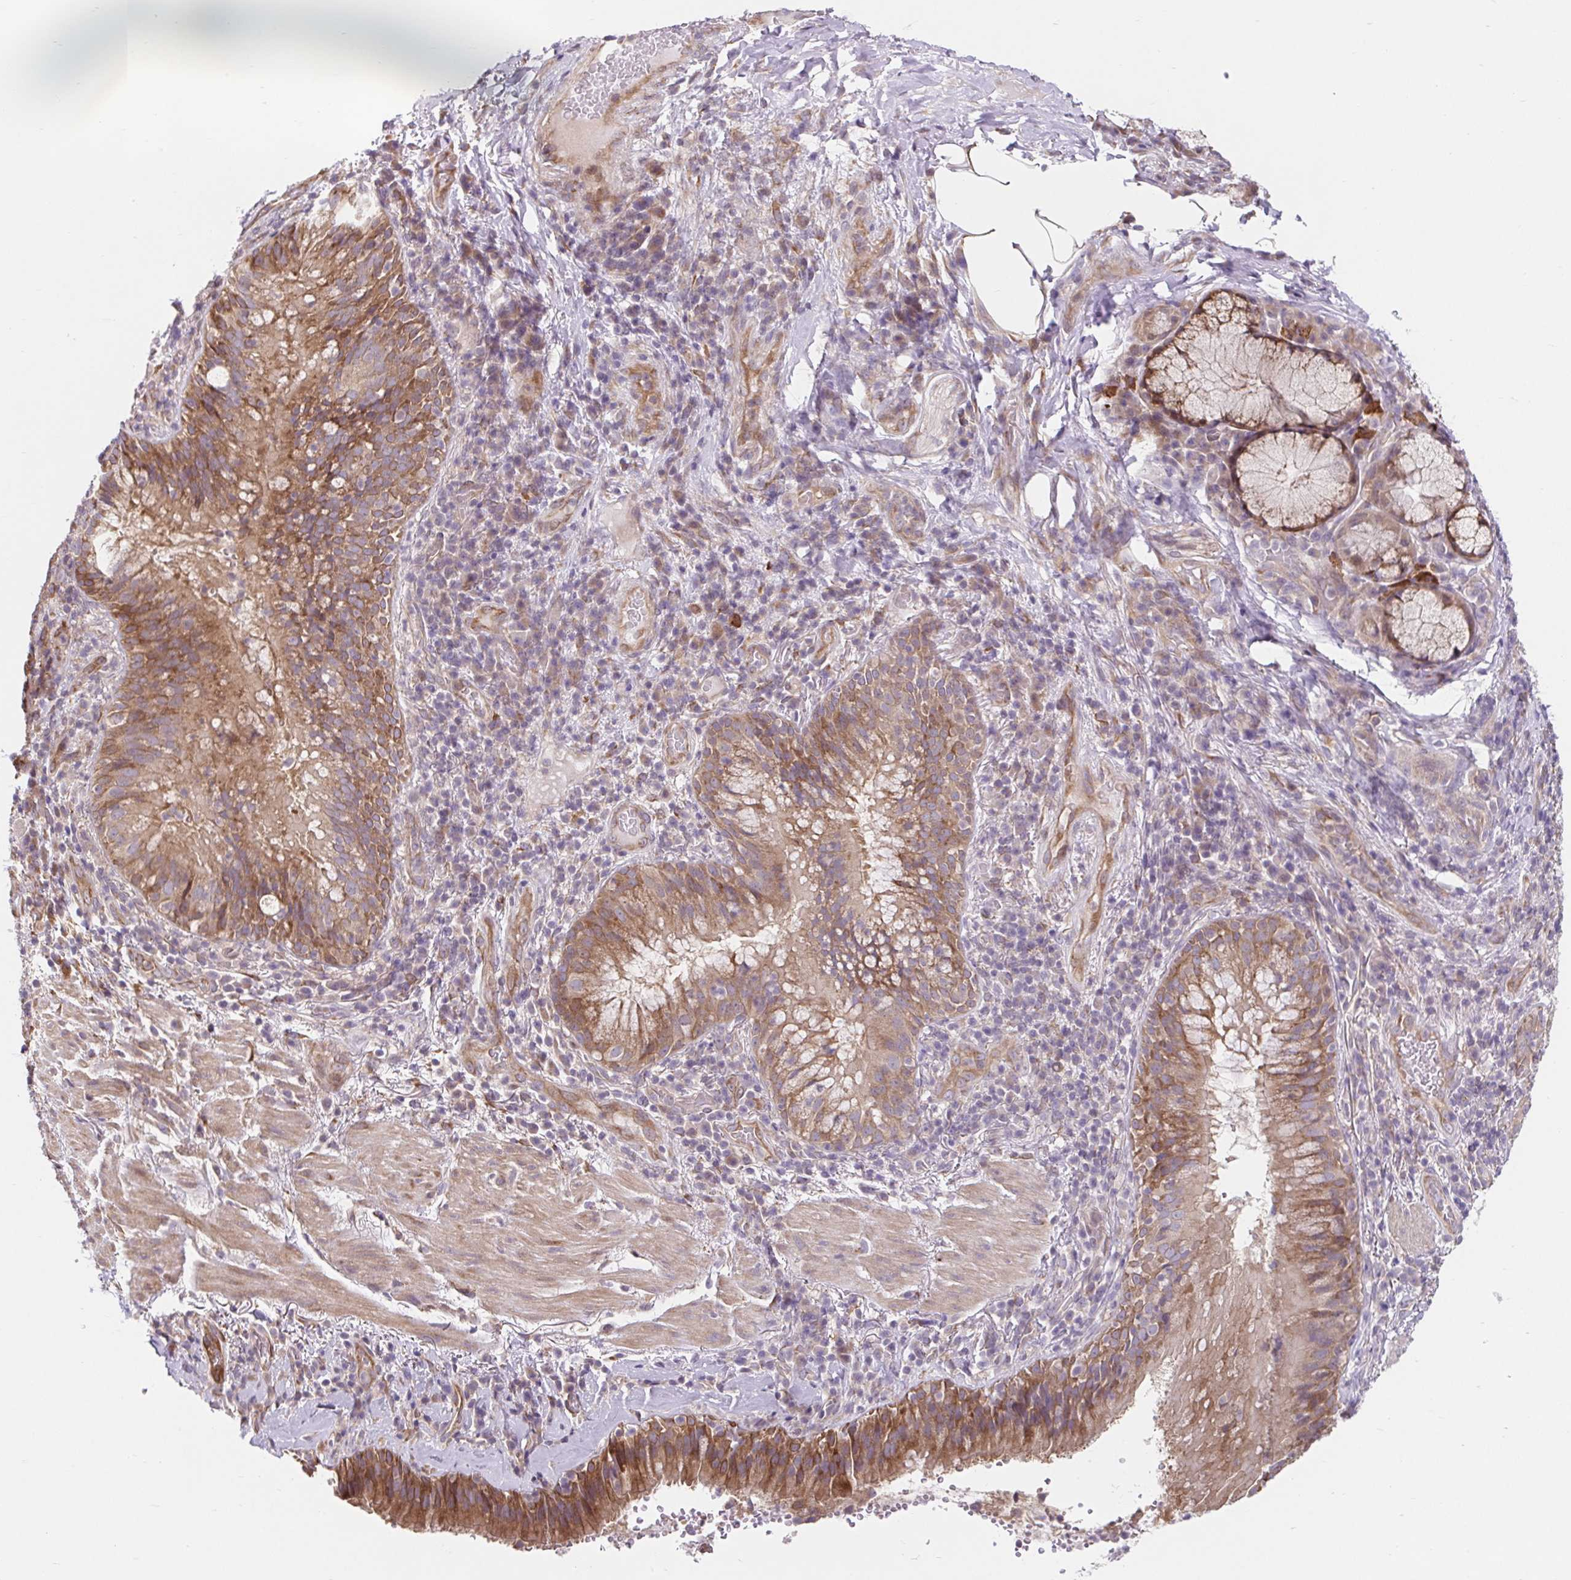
{"staining": {"intensity": "moderate", "quantity": ">75%", "location": "cytoplasmic/membranous"}, "tissue": "bronchus", "cell_type": "Respiratory epithelial cells", "image_type": "normal", "snomed": [{"axis": "morphology", "description": "Normal tissue, NOS"}, {"axis": "topography", "description": "Lymph node"}, {"axis": "topography", "description": "Bronchus"}], "caption": "Human bronchus stained with a brown dye demonstrates moderate cytoplasmic/membranous positive positivity in approximately >75% of respiratory epithelial cells.", "gene": "LYPD5", "patient": {"sex": "male", "age": 56}}